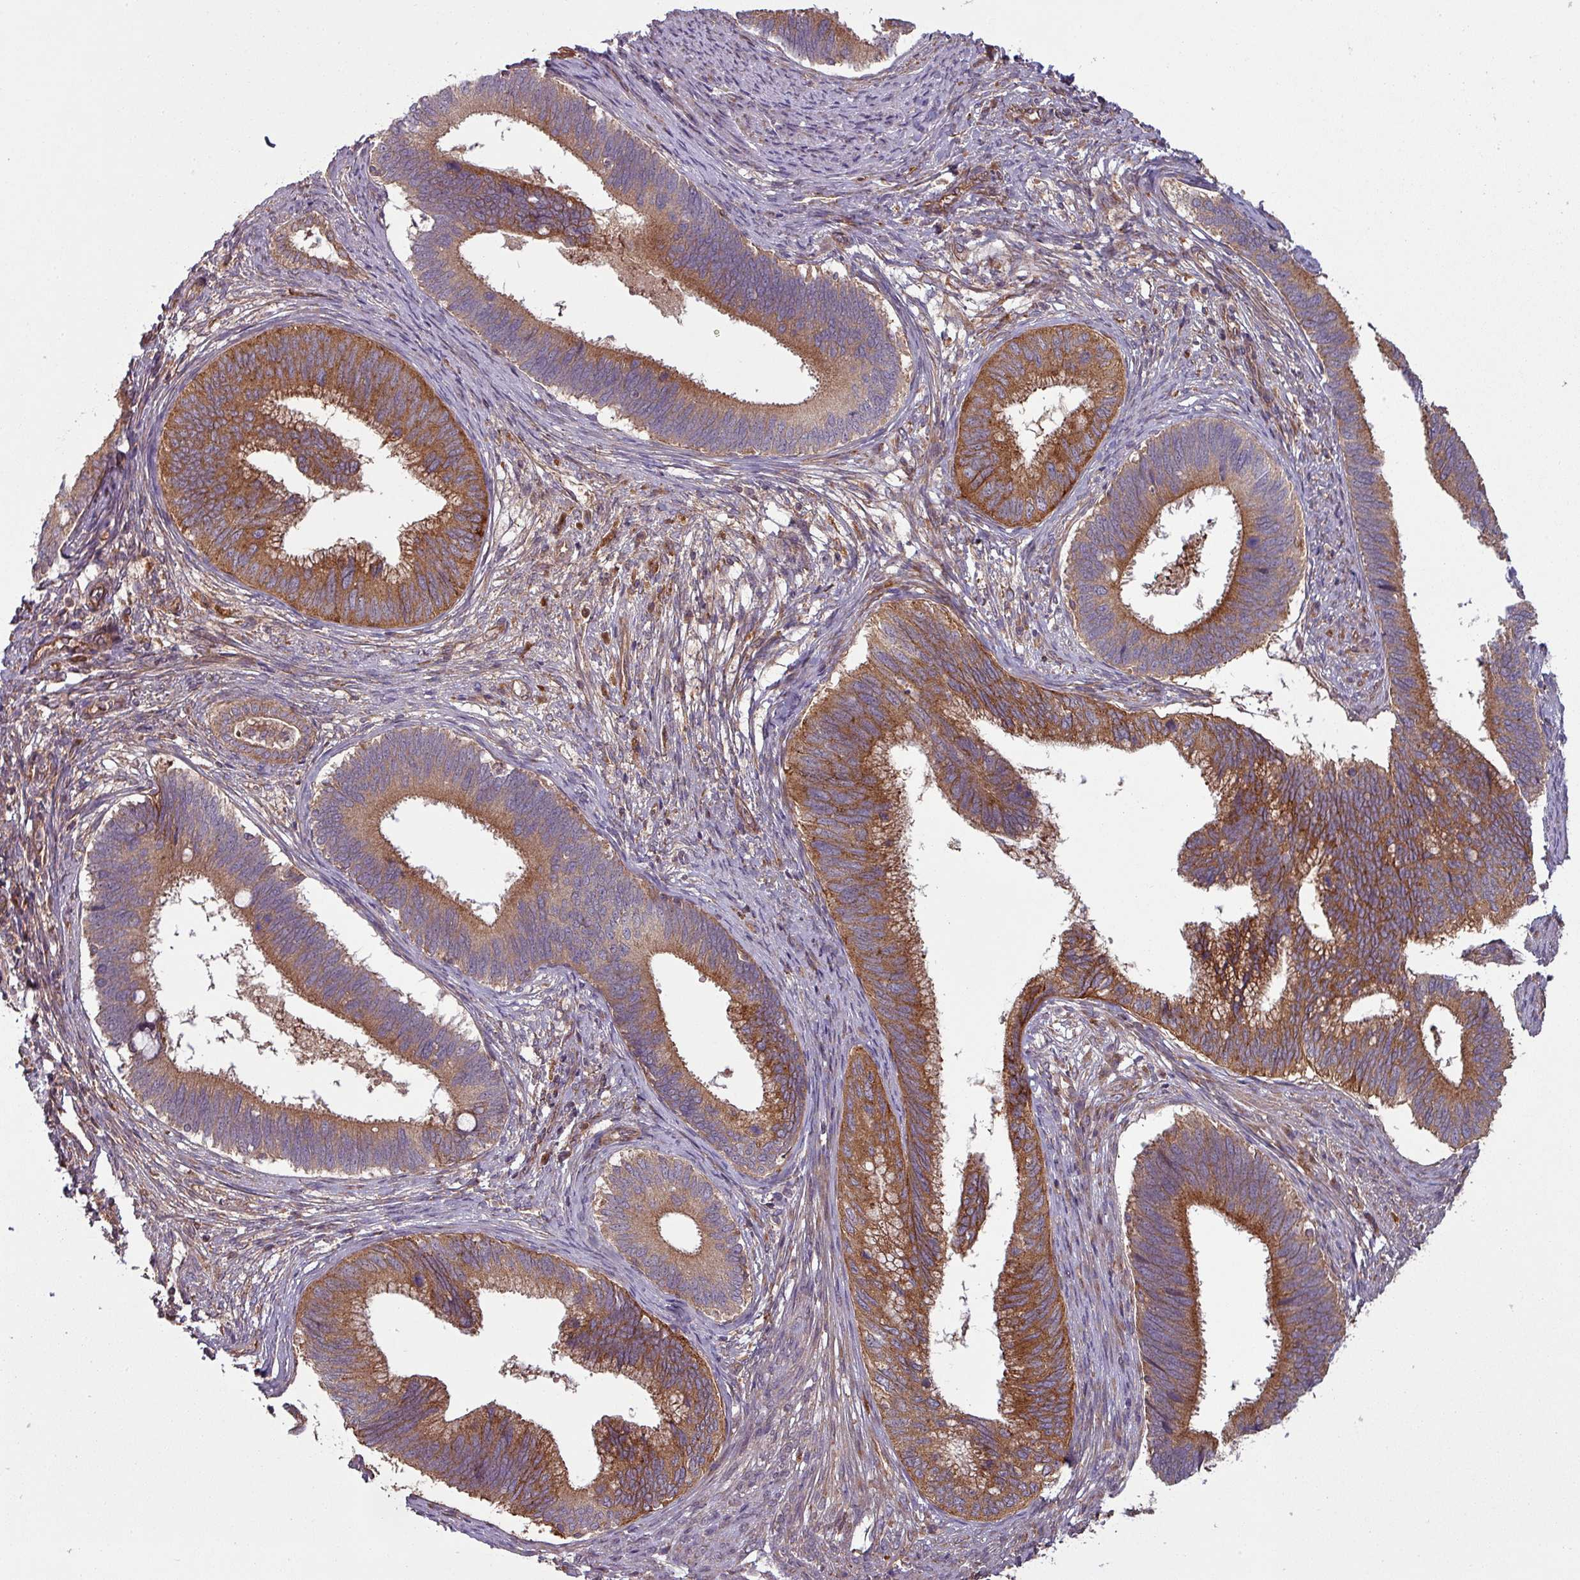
{"staining": {"intensity": "moderate", "quantity": "25%-75%", "location": "cytoplasmic/membranous"}, "tissue": "cervical cancer", "cell_type": "Tumor cells", "image_type": "cancer", "snomed": [{"axis": "morphology", "description": "Adenocarcinoma, NOS"}, {"axis": "topography", "description": "Cervix"}], "caption": "Approximately 25%-75% of tumor cells in cervical cancer (adenocarcinoma) exhibit moderate cytoplasmic/membranous protein positivity as visualized by brown immunohistochemical staining.", "gene": "SNRNP25", "patient": {"sex": "female", "age": 42}}